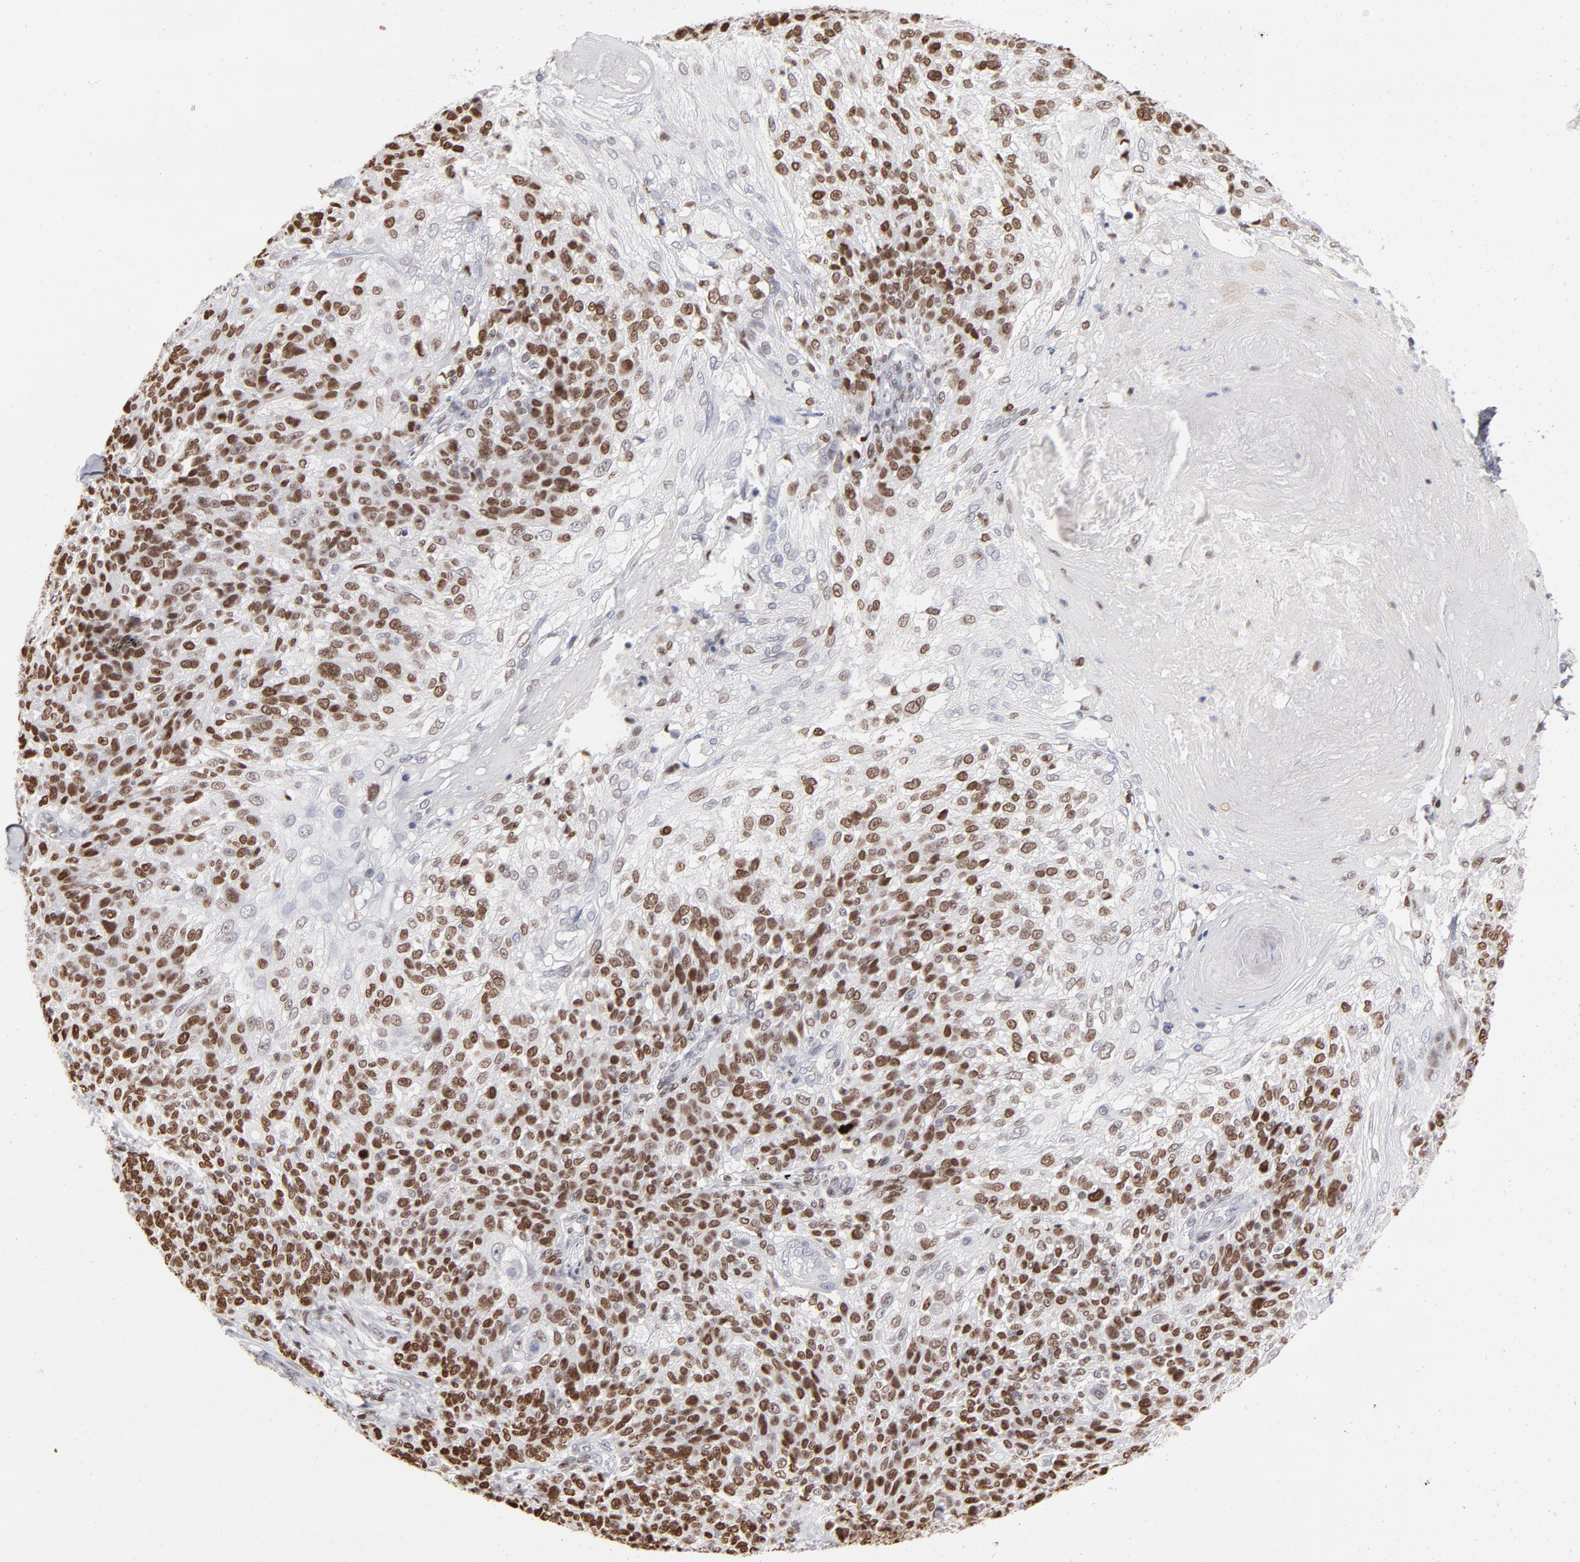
{"staining": {"intensity": "strong", "quantity": ">75%", "location": "nuclear"}, "tissue": "skin cancer", "cell_type": "Tumor cells", "image_type": "cancer", "snomed": [{"axis": "morphology", "description": "Normal tissue, NOS"}, {"axis": "morphology", "description": "Squamous cell carcinoma, NOS"}, {"axis": "topography", "description": "Skin"}], "caption": "Strong nuclear protein expression is identified in about >75% of tumor cells in skin cancer.", "gene": "PARP1", "patient": {"sex": "female", "age": 83}}